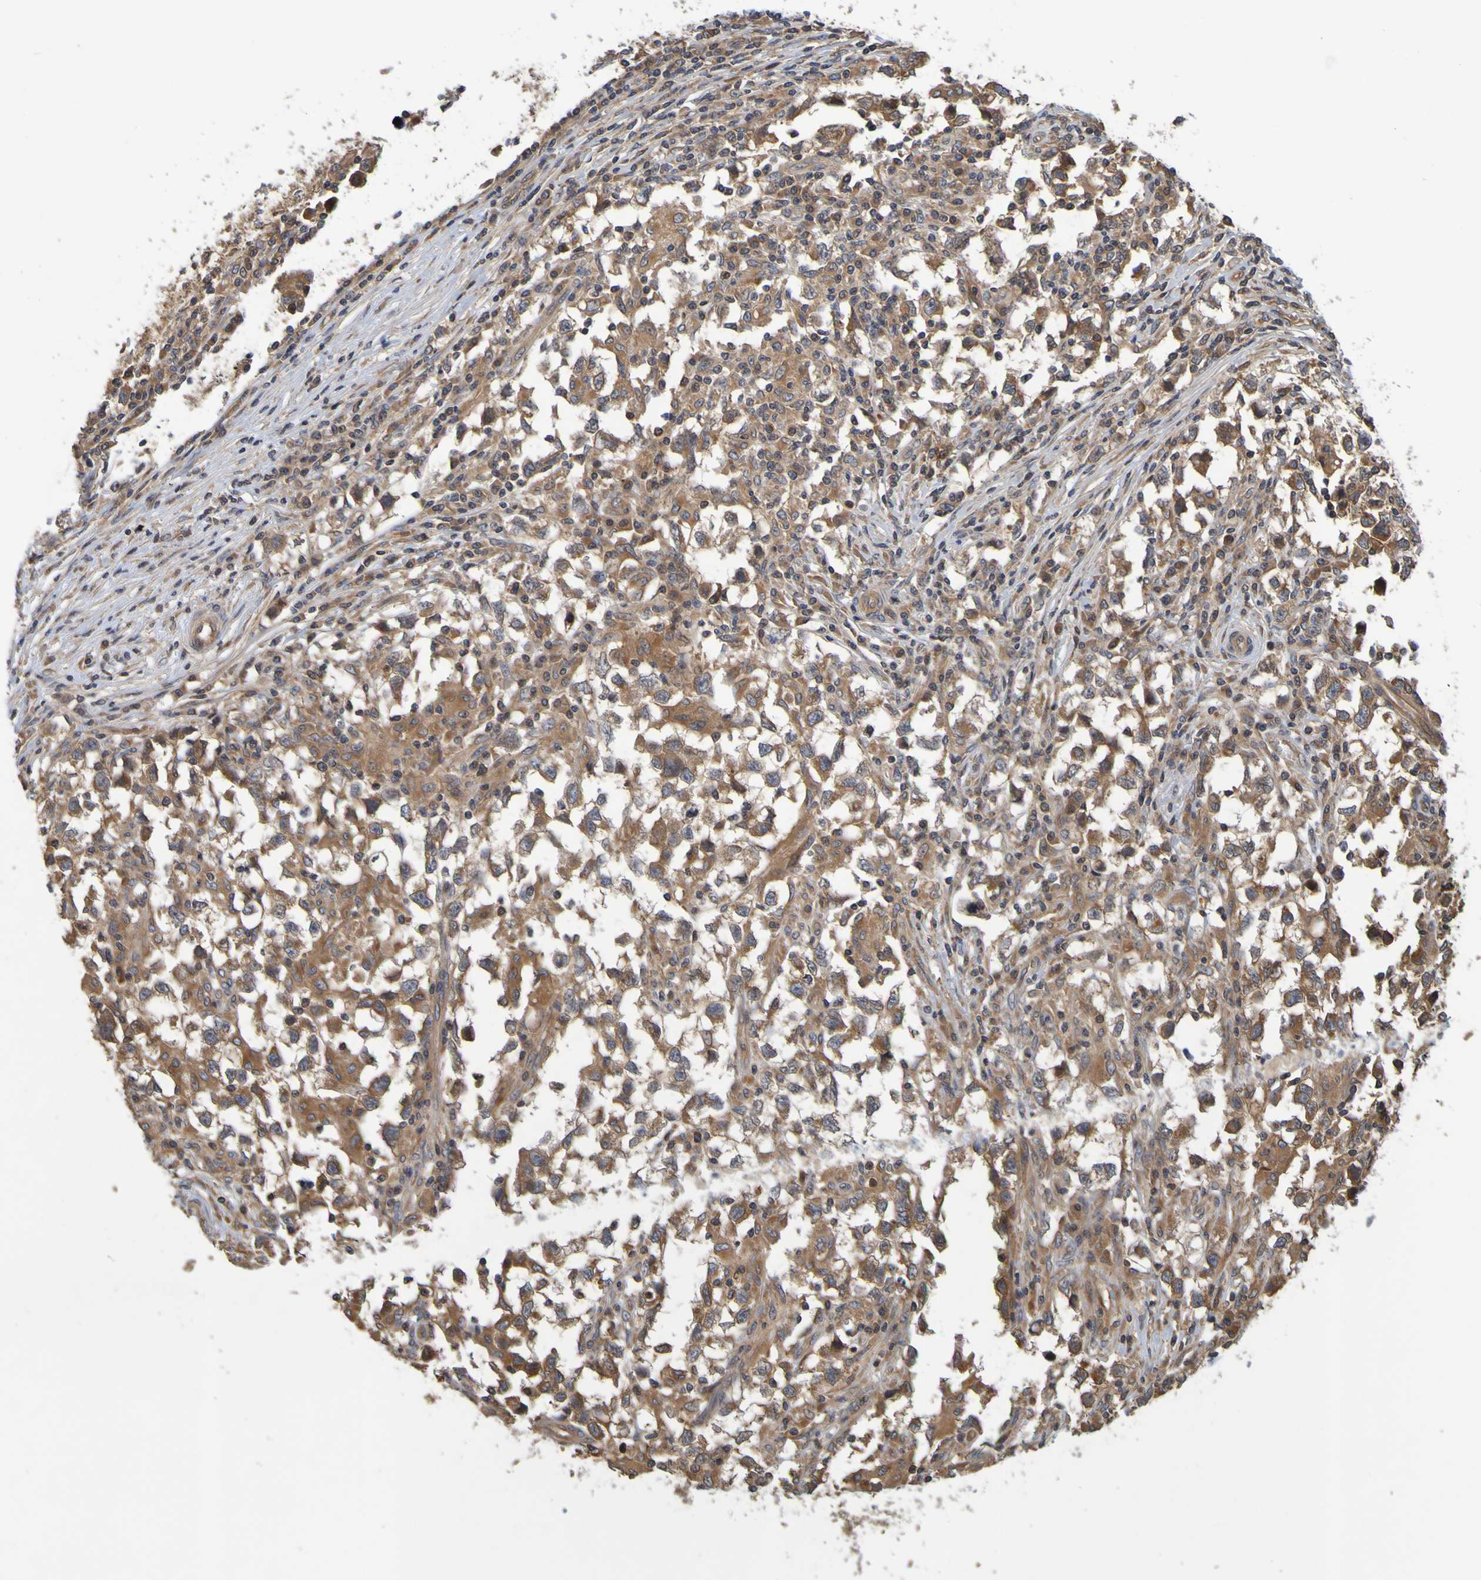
{"staining": {"intensity": "moderate", "quantity": ">75%", "location": "cytoplasmic/membranous"}, "tissue": "testis cancer", "cell_type": "Tumor cells", "image_type": "cancer", "snomed": [{"axis": "morphology", "description": "Carcinoma, Embryonal, NOS"}, {"axis": "topography", "description": "Testis"}], "caption": "Protein expression analysis of human testis cancer (embryonal carcinoma) reveals moderate cytoplasmic/membranous positivity in about >75% of tumor cells.", "gene": "OCRL", "patient": {"sex": "male", "age": 21}}